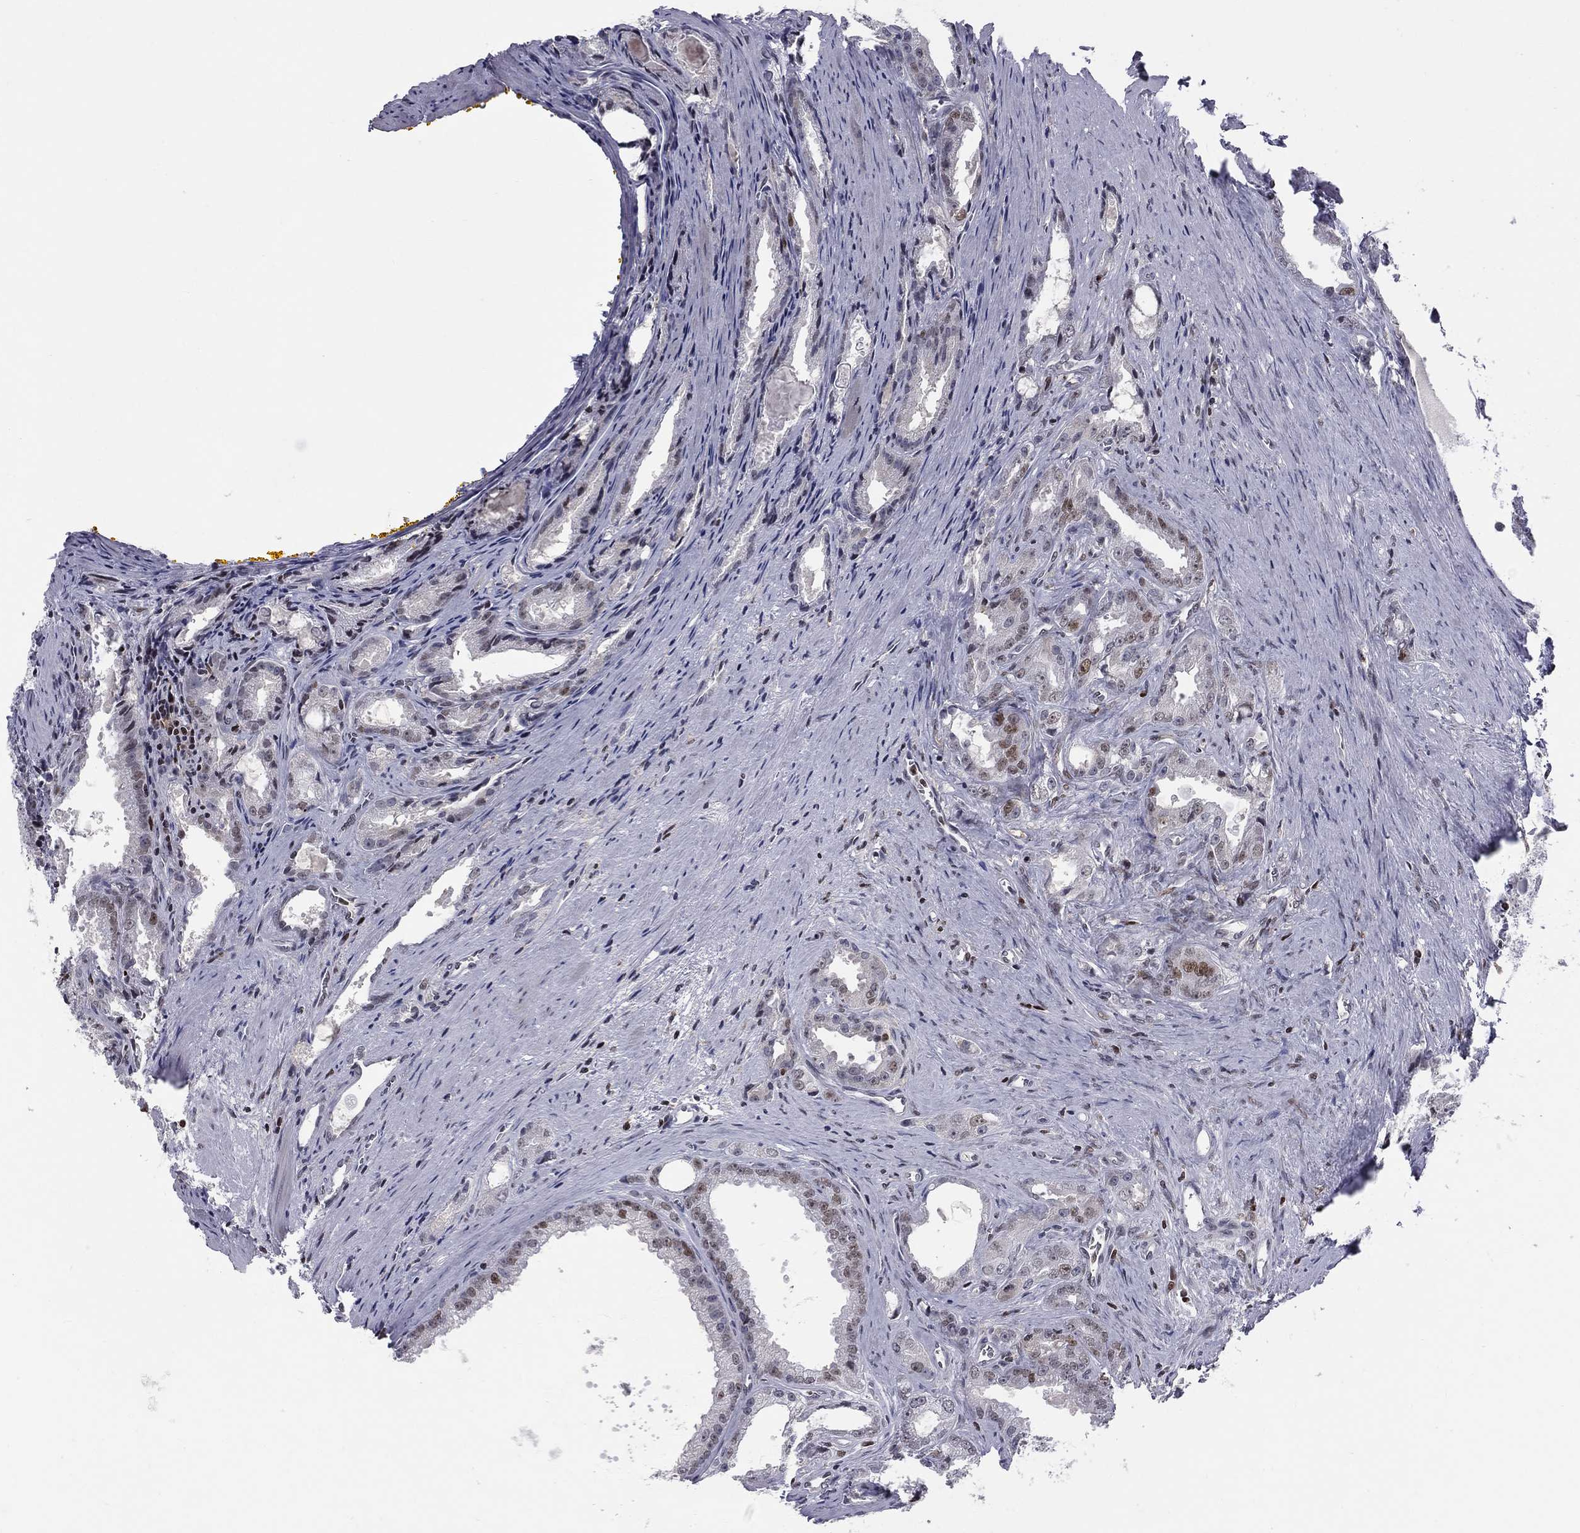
{"staining": {"intensity": "moderate", "quantity": "25%-75%", "location": "nuclear"}, "tissue": "prostate cancer", "cell_type": "Tumor cells", "image_type": "cancer", "snomed": [{"axis": "morphology", "description": "Adenocarcinoma, NOS"}, {"axis": "morphology", "description": "Adenocarcinoma, High grade"}, {"axis": "topography", "description": "Prostate"}], "caption": "Prostate cancer (adenocarcinoma) stained with DAB (3,3'-diaminobenzidine) immunohistochemistry displays medium levels of moderate nuclear positivity in approximately 25%-75% of tumor cells.", "gene": "RNASEH2C", "patient": {"sex": "male", "age": 70}}